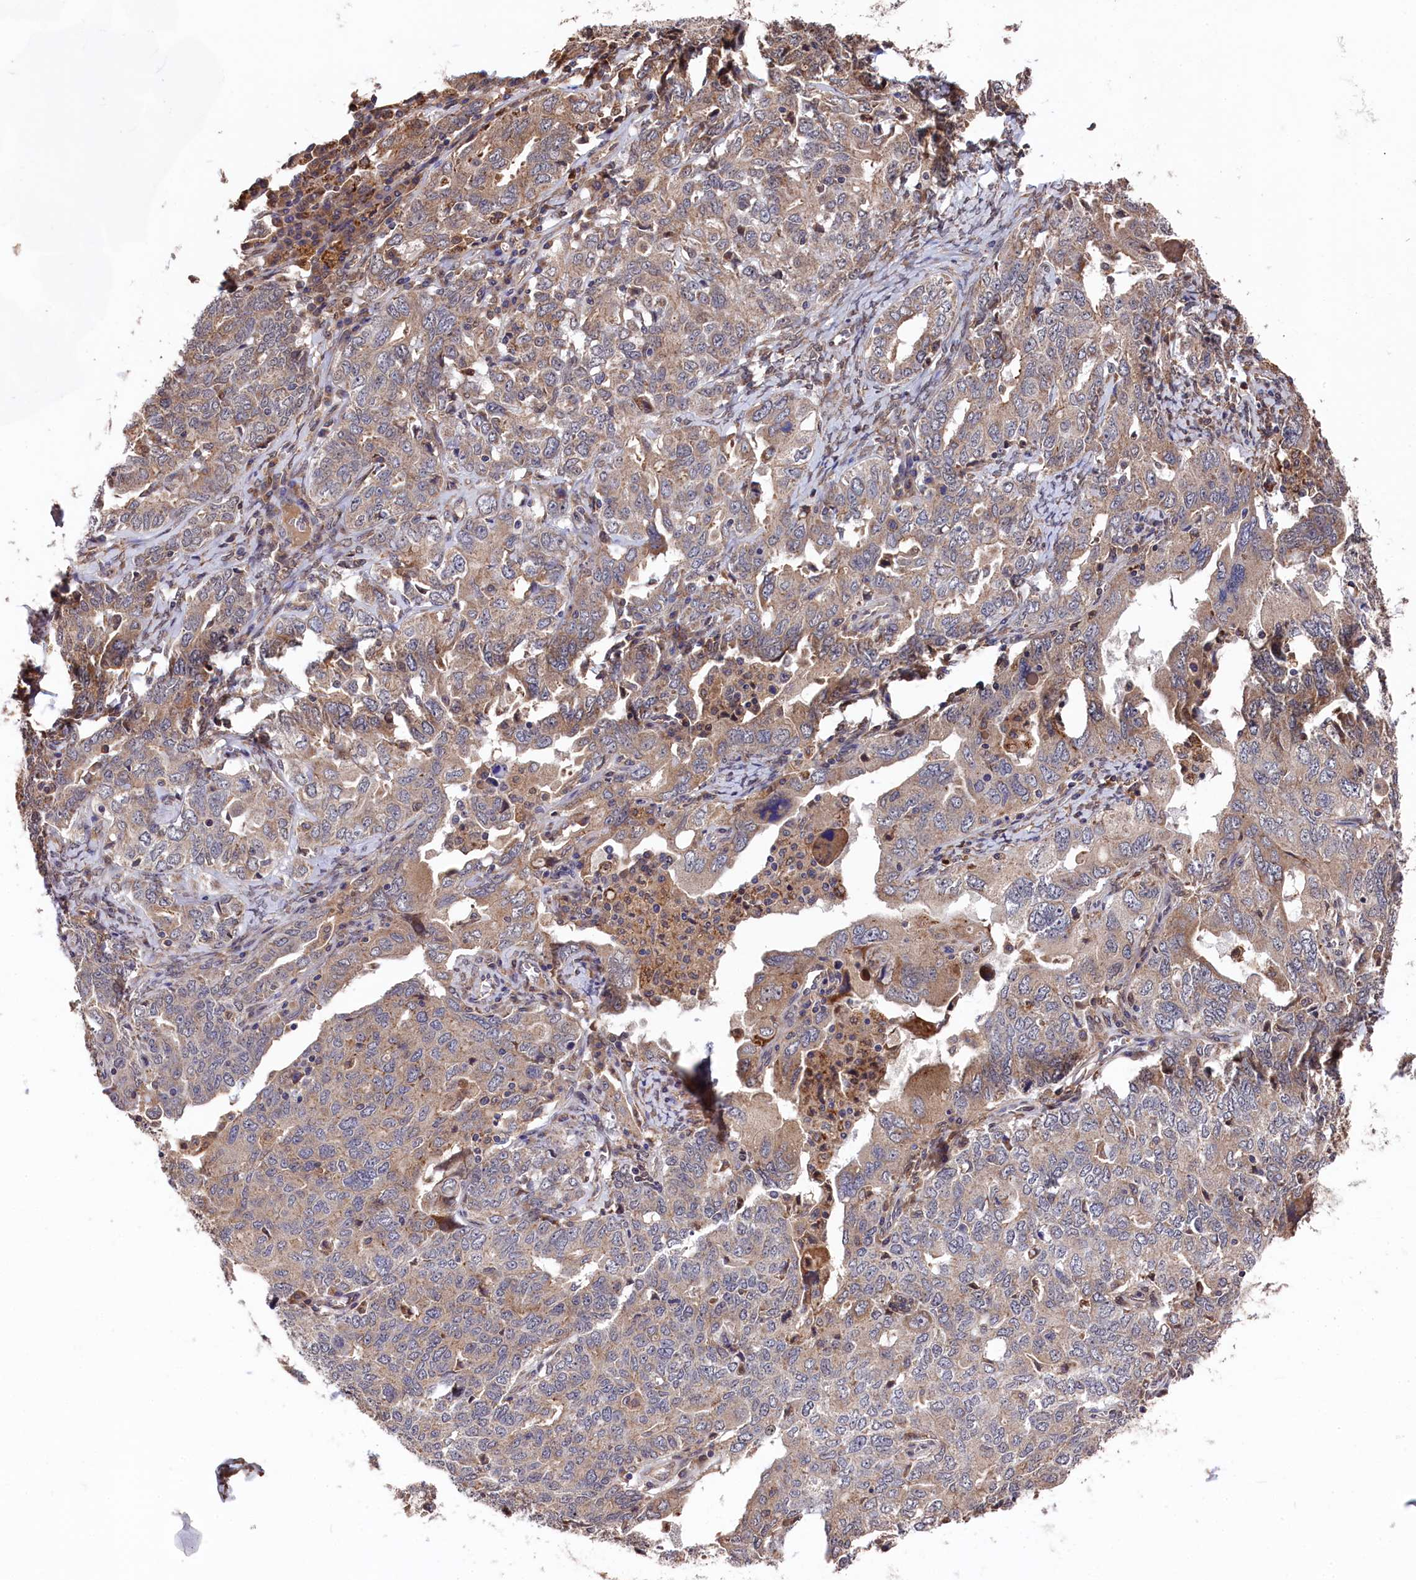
{"staining": {"intensity": "moderate", "quantity": "25%-75%", "location": "cytoplasmic/membranous"}, "tissue": "ovarian cancer", "cell_type": "Tumor cells", "image_type": "cancer", "snomed": [{"axis": "morphology", "description": "Carcinoma, endometroid"}, {"axis": "topography", "description": "Ovary"}], "caption": "The histopathology image demonstrates staining of ovarian cancer, revealing moderate cytoplasmic/membranous protein expression (brown color) within tumor cells.", "gene": "SLC12A4", "patient": {"sex": "female", "age": 62}}